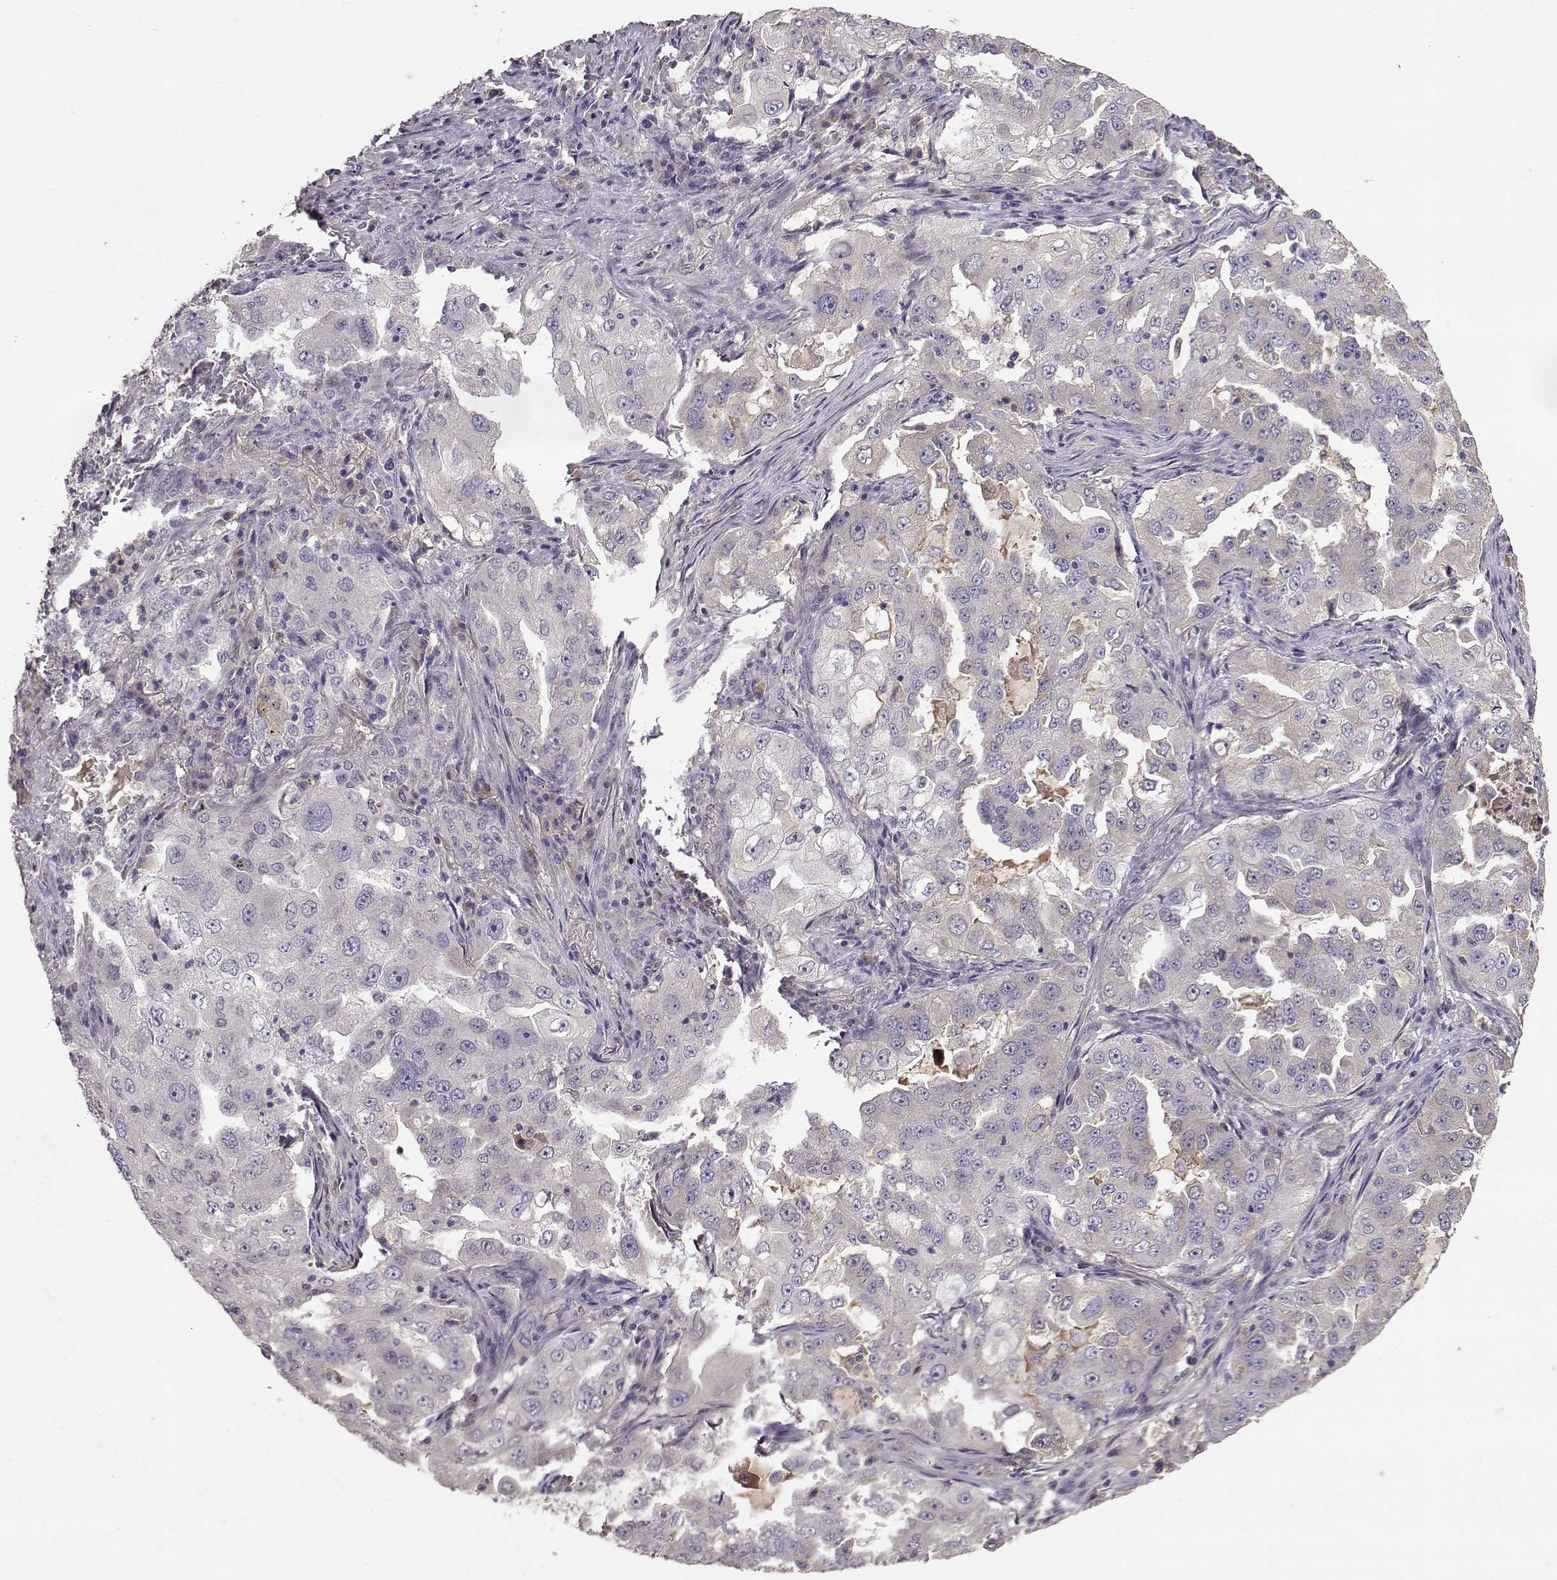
{"staining": {"intensity": "negative", "quantity": "none", "location": "none"}, "tissue": "lung cancer", "cell_type": "Tumor cells", "image_type": "cancer", "snomed": [{"axis": "morphology", "description": "Adenocarcinoma, NOS"}, {"axis": "topography", "description": "Lung"}], "caption": "Tumor cells show no significant protein positivity in lung cancer.", "gene": "YJEFN3", "patient": {"sex": "female", "age": 61}}